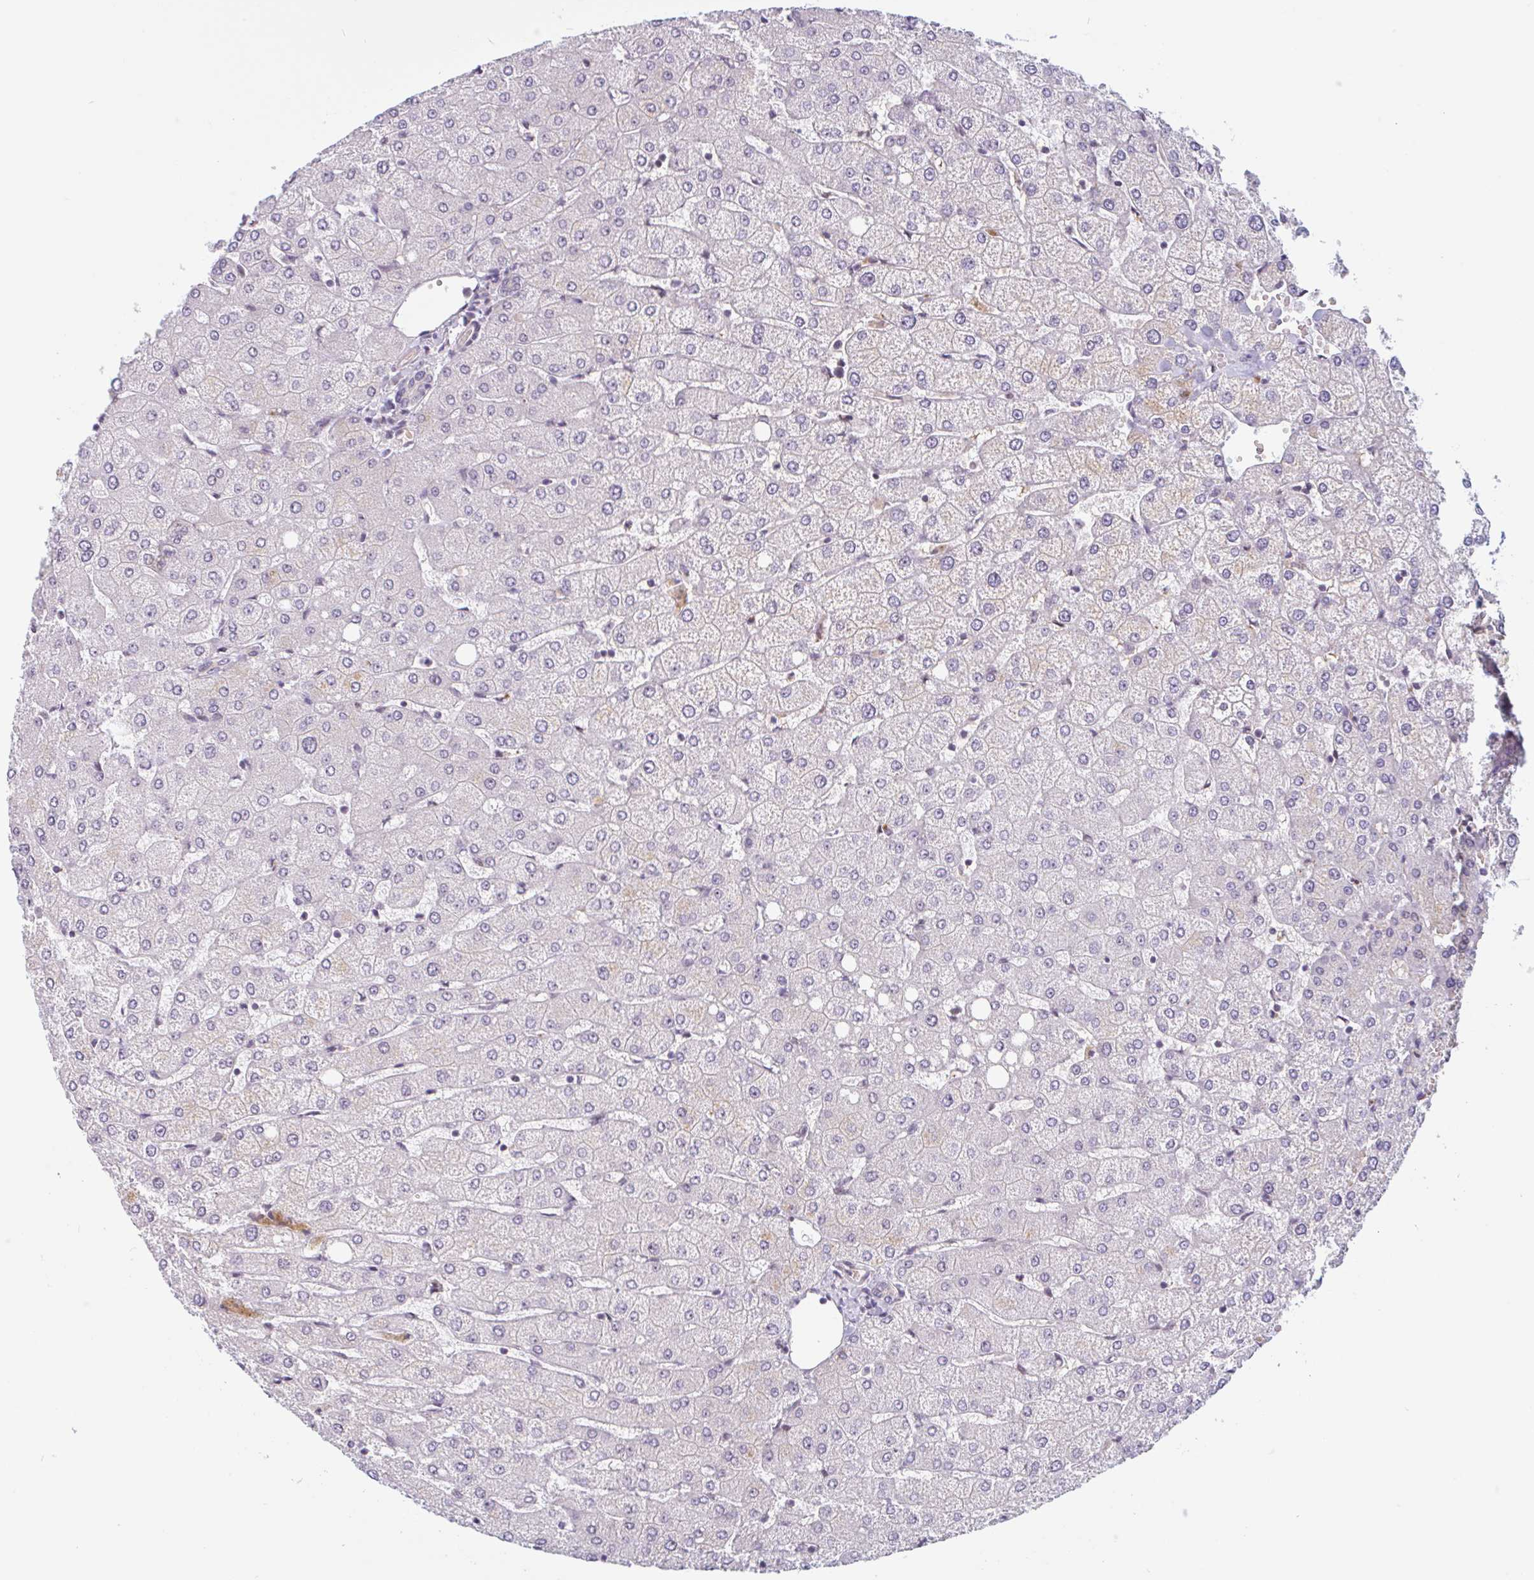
{"staining": {"intensity": "negative", "quantity": "none", "location": "none"}, "tissue": "liver", "cell_type": "Cholangiocytes", "image_type": "normal", "snomed": [{"axis": "morphology", "description": "Normal tissue, NOS"}, {"axis": "topography", "description": "Liver"}], "caption": "Immunohistochemistry micrograph of normal liver: liver stained with DAB demonstrates no significant protein expression in cholangiocytes. (DAB immunohistochemistry (IHC) visualized using brightfield microscopy, high magnification).", "gene": "TMEM119", "patient": {"sex": "female", "age": 54}}